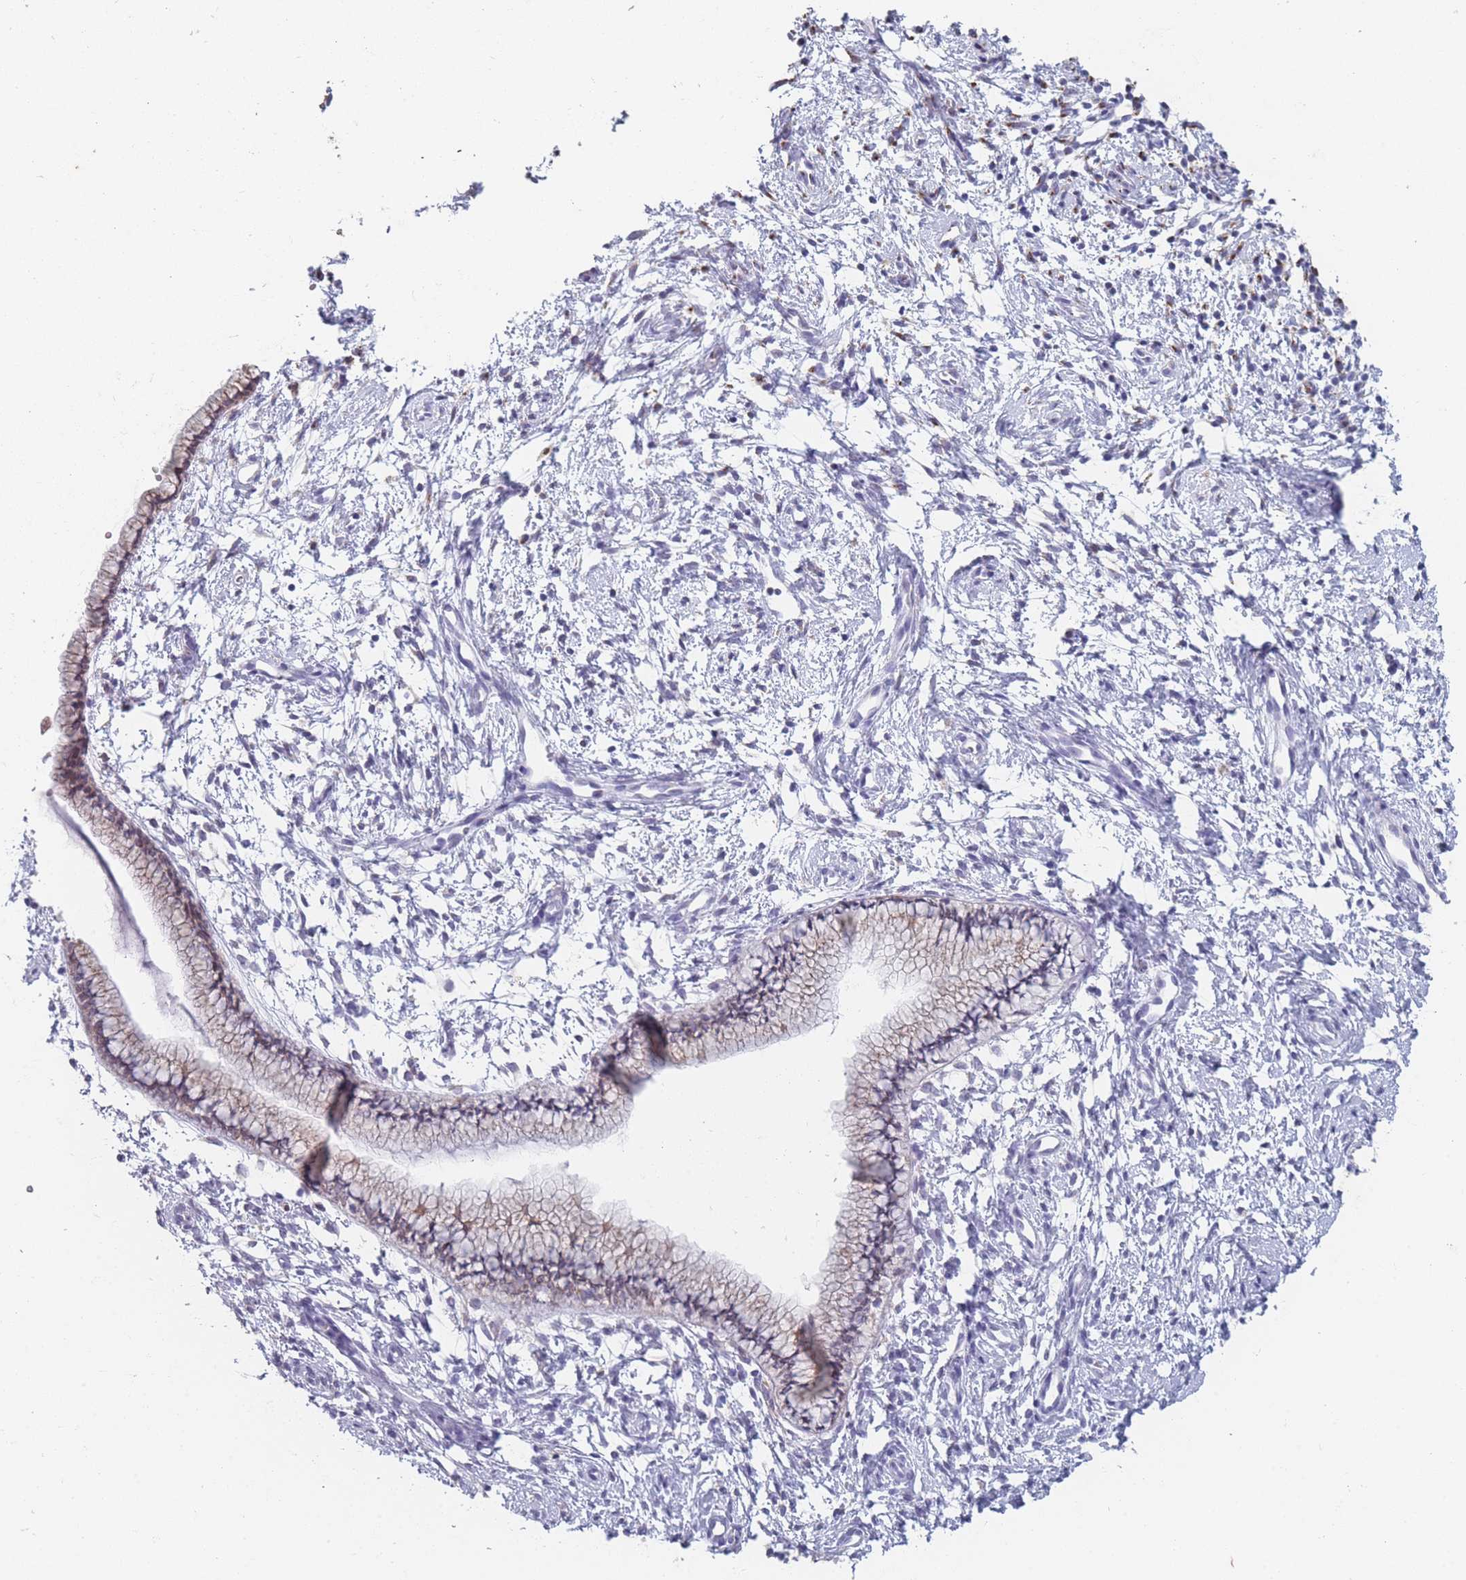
{"staining": {"intensity": "weak", "quantity": "25%-75%", "location": "cytoplasmic/membranous"}, "tissue": "cervix", "cell_type": "Glandular cells", "image_type": "normal", "snomed": [{"axis": "morphology", "description": "Normal tissue, NOS"}, {"axis": "topography", "description": "Cervix"}], "caption": "Immunohistochemistry of benign human cervix reveals low levels of weak cytoplasmic/membranous staining in about 25%-75% of glandular cells.", "gene": "TMED10", "patient": {"sex": "female", "age": 57}}